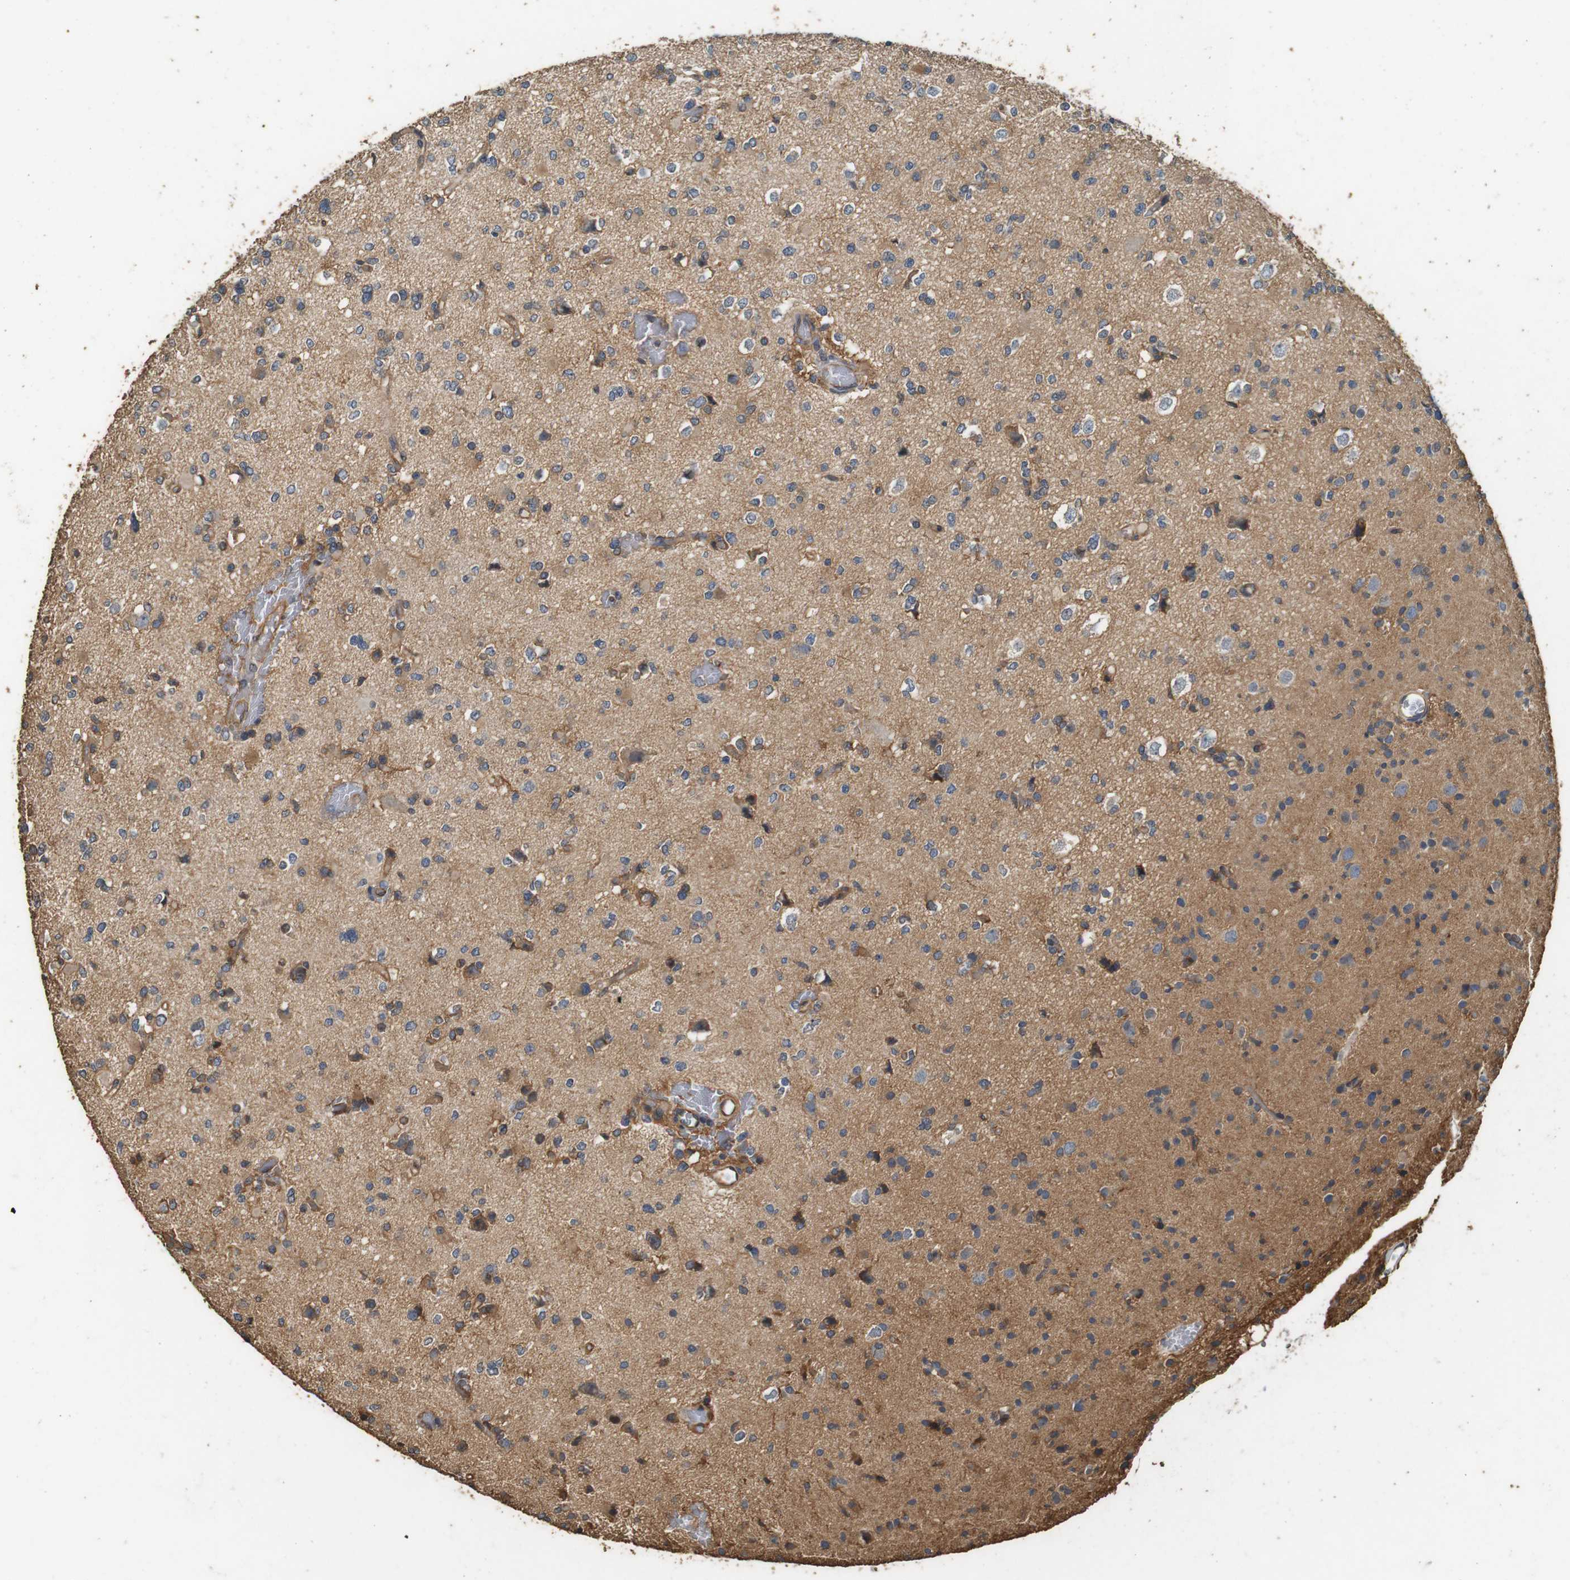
{"staining": {"intensity": "moderate", "quantity": "25%-75%", "location": "cytoplasmic/membranous"}, "tissue": "glioma", "cell_type": "Tumor cells", "image_type": "cancer", "snomed": [{"axis": "morphology", "description": "Glioma, malignant, Low grade"}, {"axis": "topography", "description": "Brain"}], "caption": "Glioma tissue displays moderate cytoplasmic/membranous positivity in approximately 25%-75% of tumor cells, visualized by immunohistochemistry.", "gene": "CNPY4", "patient": {"sex": "female", "age": 22}}